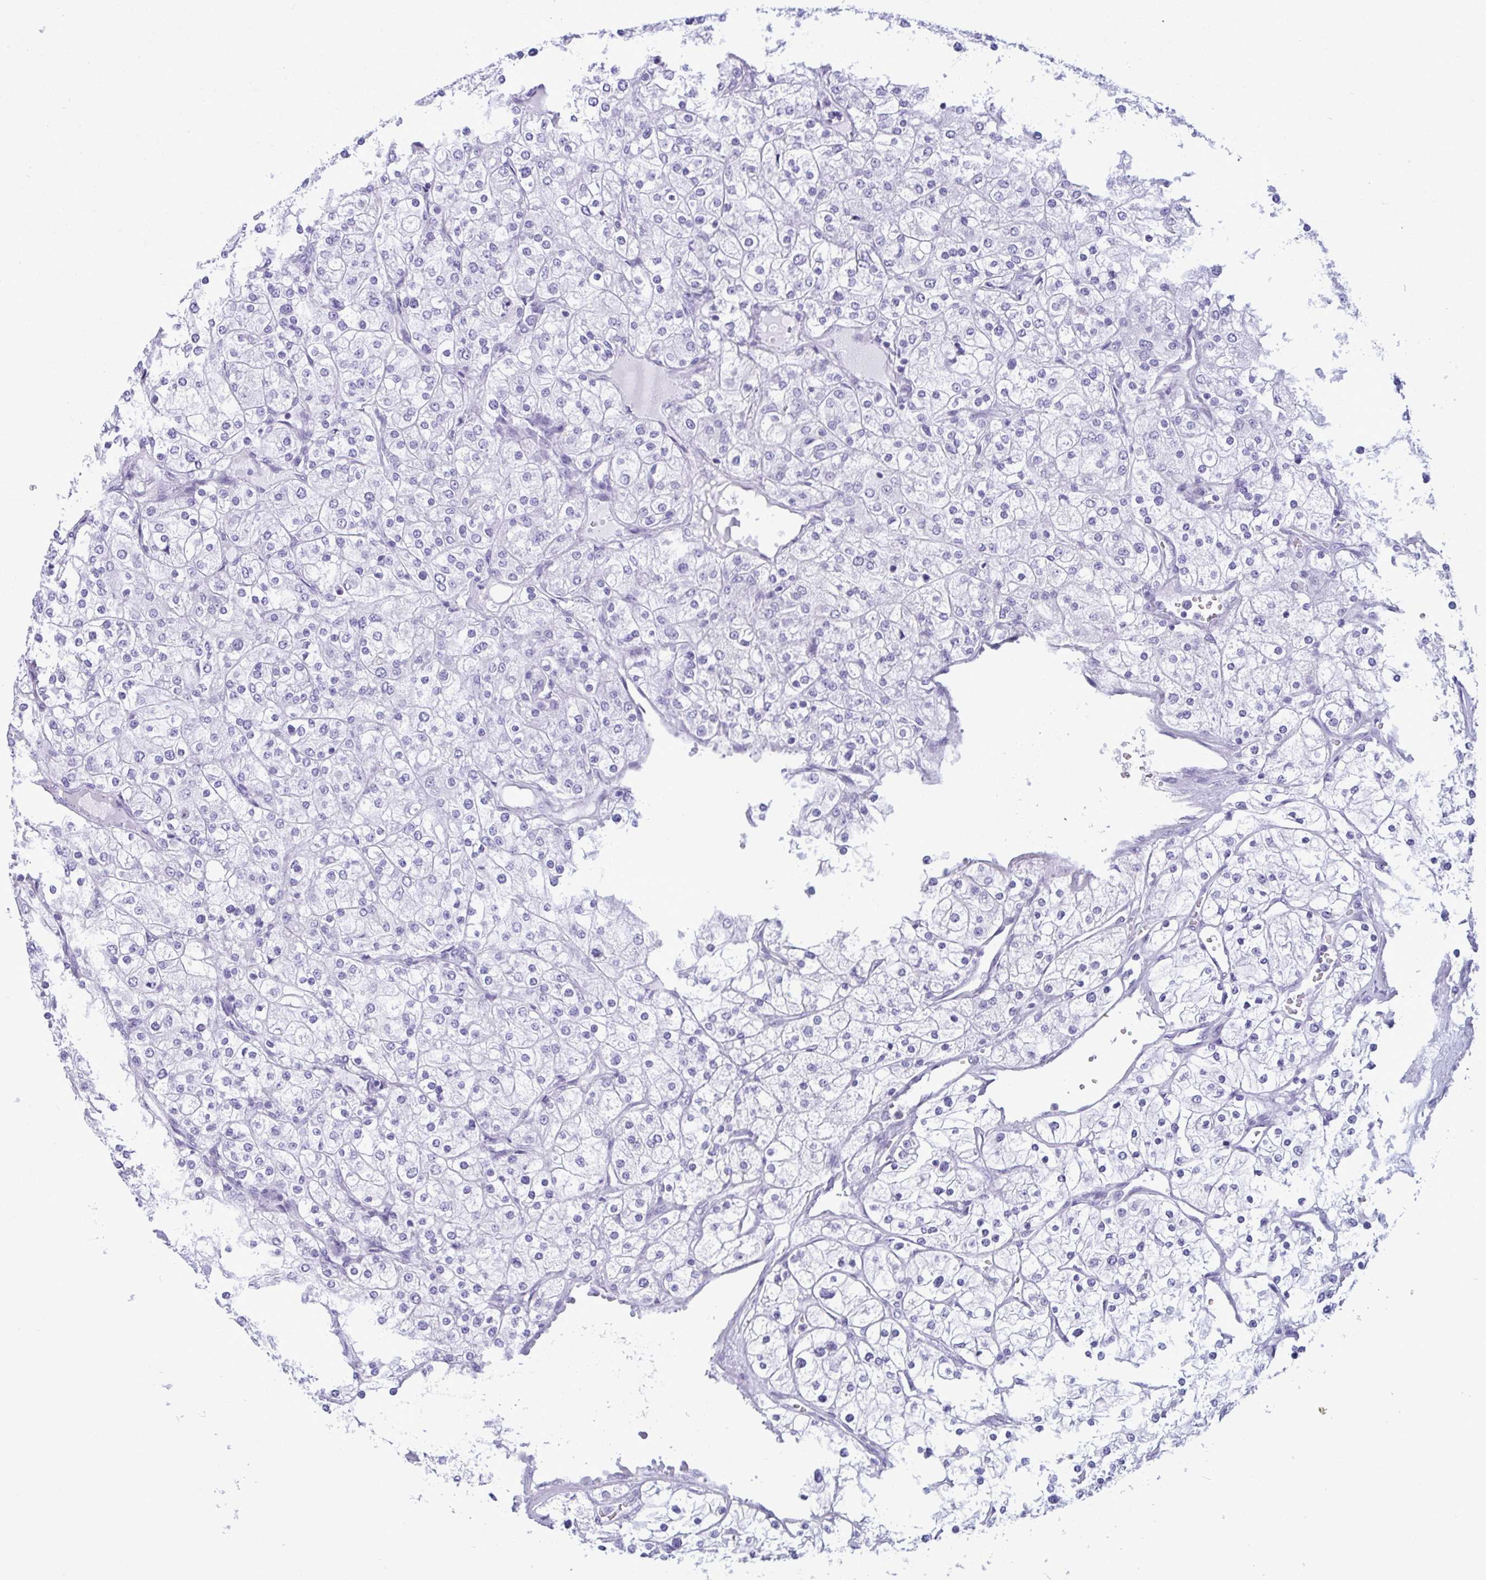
{"staining": {"intensity": "negative", "quantity": "none", "location": "none"}, "tissue": "renal cancer", "cell_type": "Tumor cells", "image_type": "cancer", "snomed": [{"axis": "morphology", "description": "Adenocarcinoma, NOS"}, {"axis": "topography", "description": "Kidney"}], "caption": "High magnification brightfield microscopy of adenocarcinoma (renal) stained with DAB (brown) and counterstained with hematoxylin (blue): tumor cells show no significant staining.", "gene": "MYH10", "patient": {"sex": "male", "age": 80}}